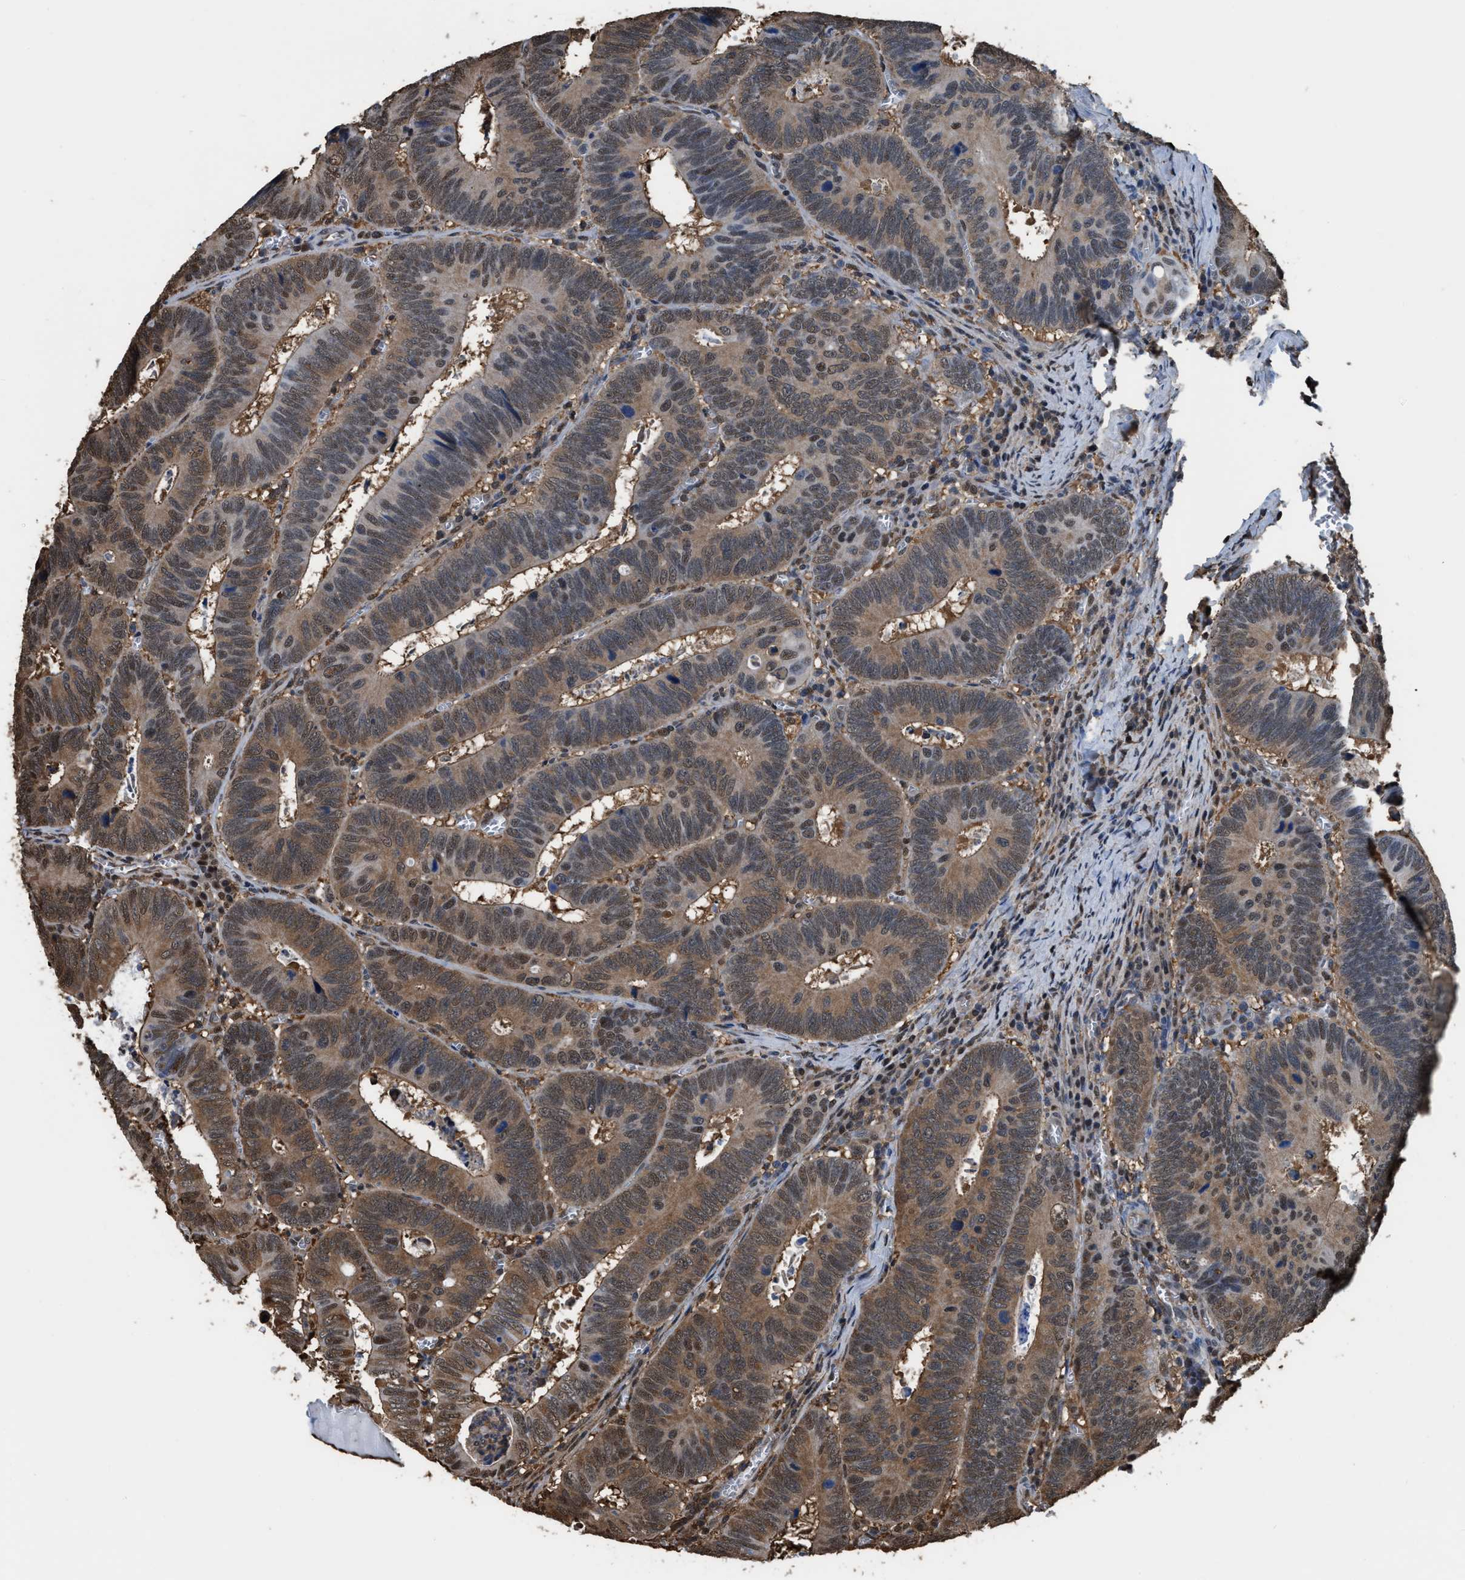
{"staining": {"intensity": "moderate", "quantity": ">75%", "location": "cytoplasmic/membranous,nuclear"}, "tissue": "colorectal cancer", "cell_type": "Tumor cells", "image_type": "cancer", "snomed": [{"axis": "morphology", "description": "Inflammation, NOS"}, {"axis": "morphology", "description": "Adenocarcinoma, NOS"}, {"axis": "topography", "description": "Colon"}], "caption": "About >75% of tumor cells in human colorectal cancer reveal moderate cytoplasmic/membranous and nuclear protein staining as visualized by brown immunohistochemical staining.", "gene": "FNTA", "patient": {"sex": "male", "age": 72}}